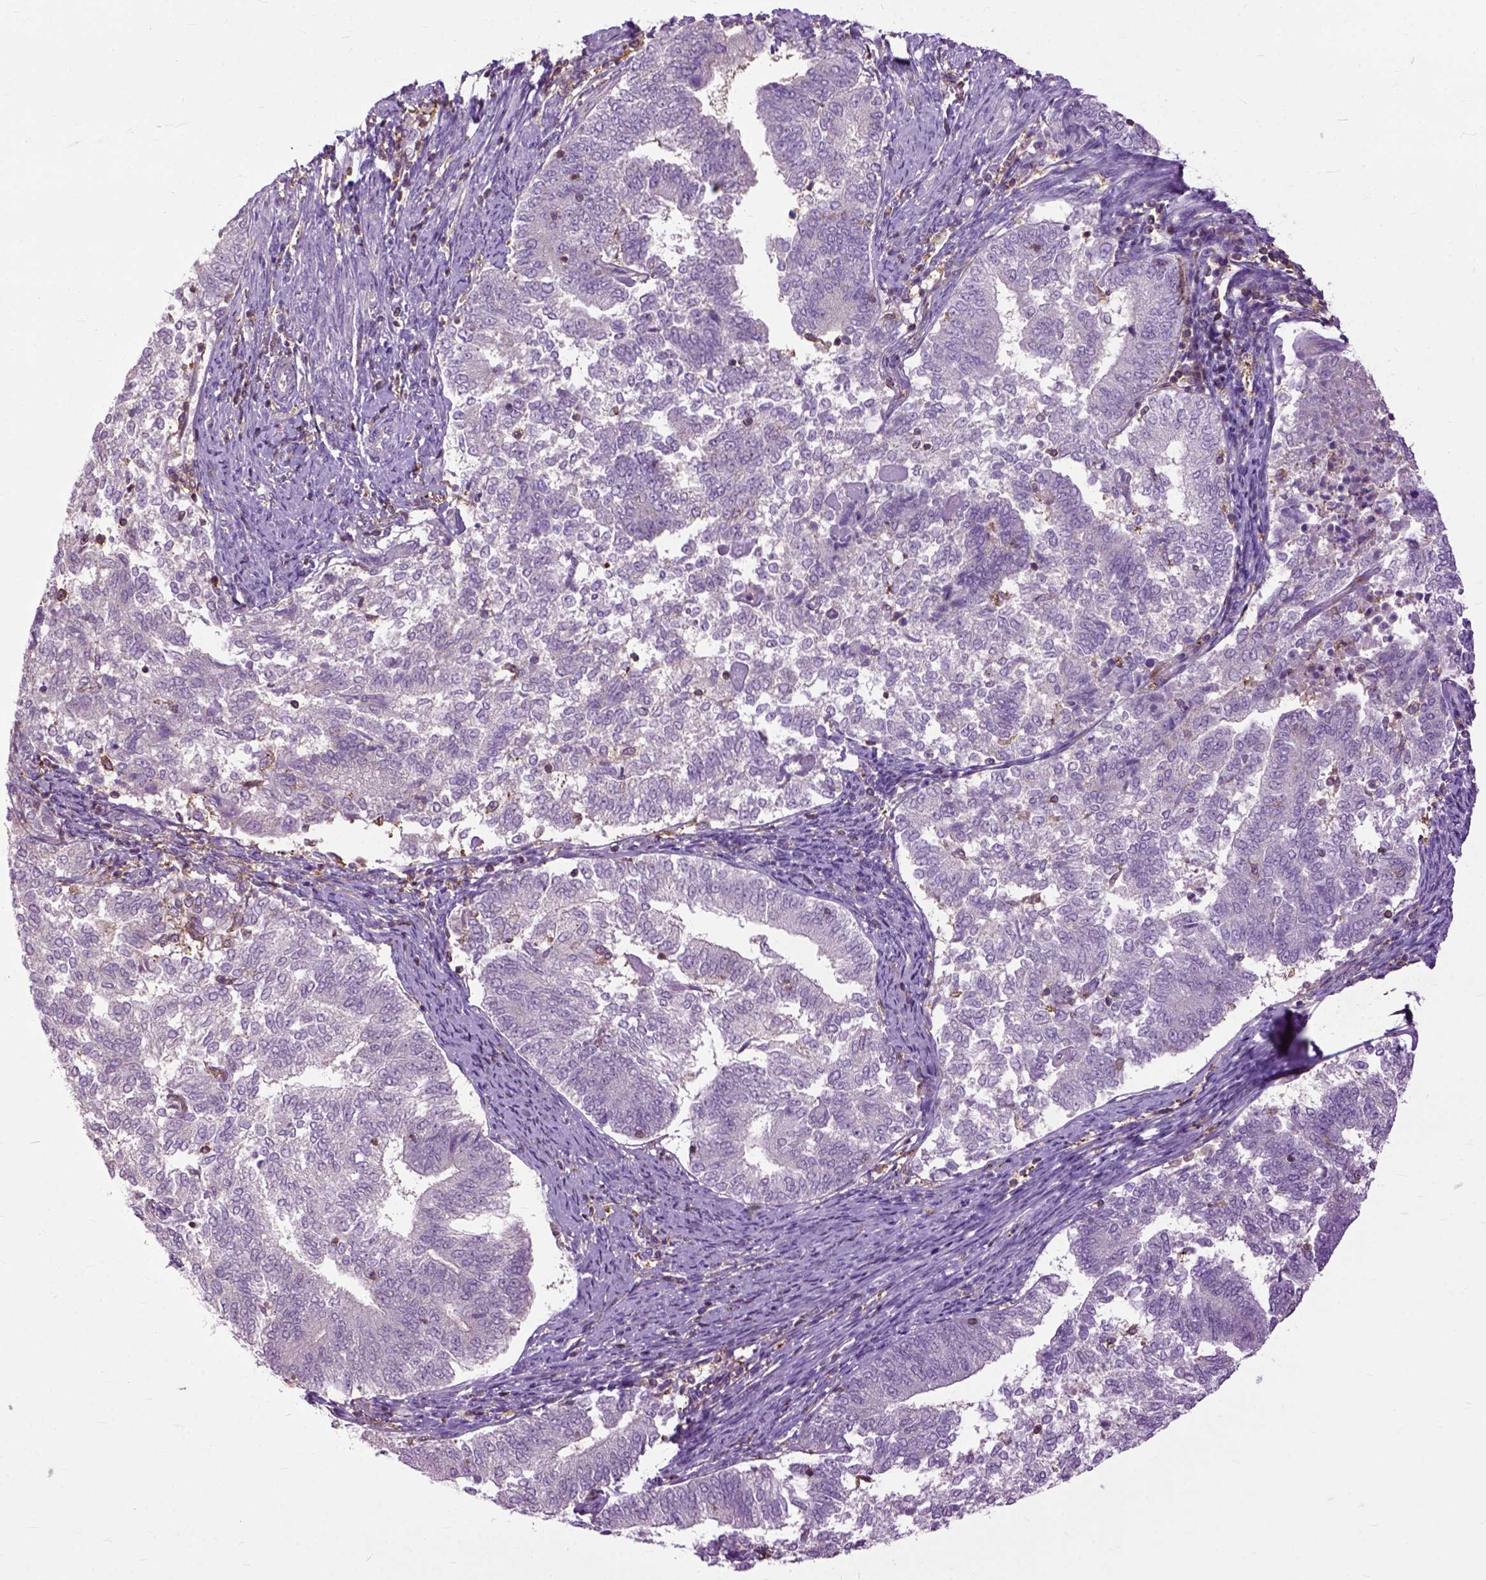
{"staining": {"intensity": "negative", "quantity": "none", "location": "none"}, "tissue": "endometrial cancer", "cell_type": "Tumor cells", "image_type": "cancer", "snomed": [{"axis": "morphology", "description": "Adenocarcinoma, NOS"}, {"axis": "topography", "description": "Endometrium"}], "caption": "Protein analysis of adenocarcinoma (endometrial) shows no significant expression in tumor cells.", "gene": "NAMPT", "patient": {"sex": "female", "age": 65}}